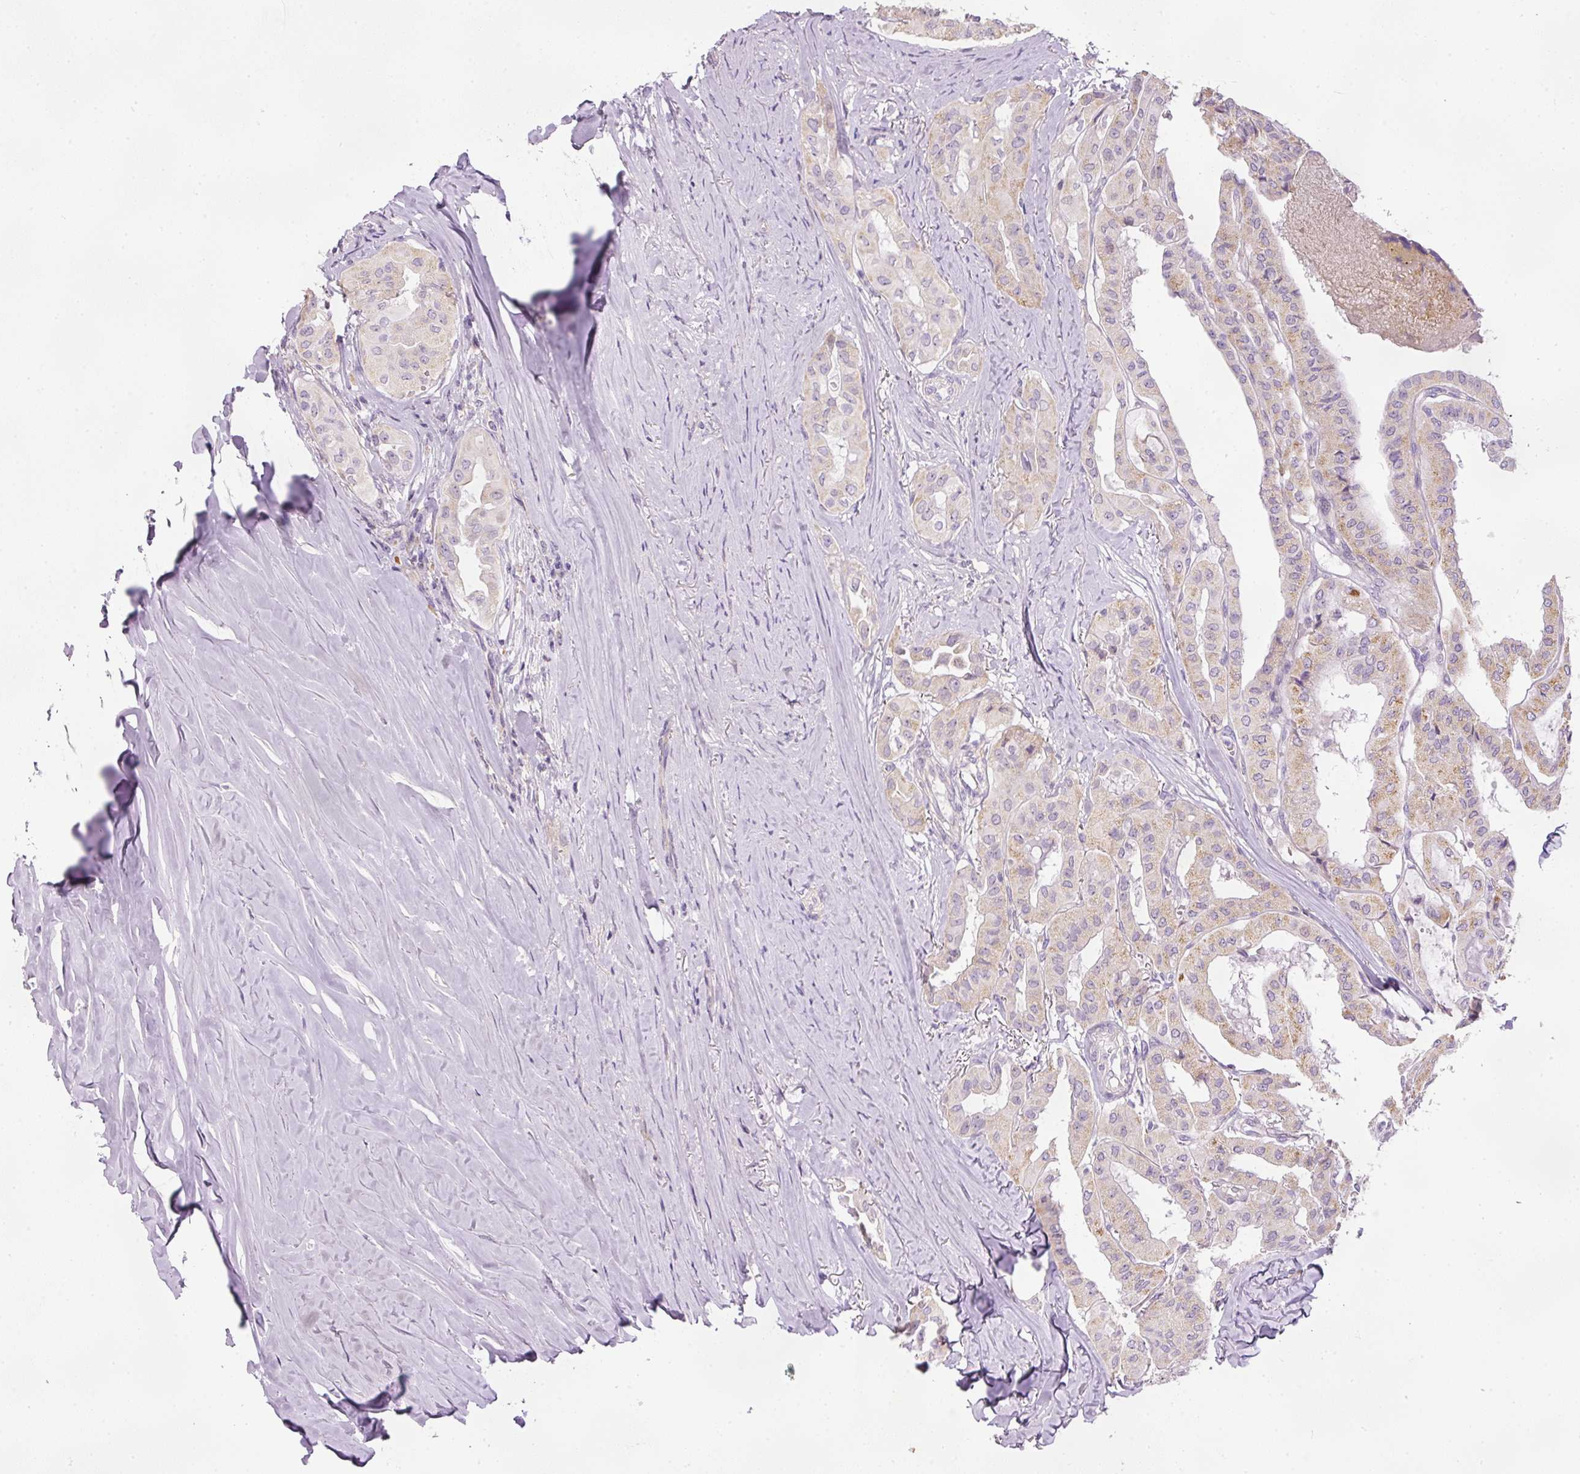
{"staining": {"intensity": "weak", "quantity": "25%-75%", "location": "cytoplasmic/membranous"}, "tissue": "thyroid cancer", "cell_type": "Tumor cells", "image_type": "cancer", "snomed": [{"axis": "morphology", "description": "Papillary adenocarcinoma, NOS"}, {"axis": "topography", "description": "Thyroid gland"}], "caption": "Immunohistochemistry (IHC) (DAB (3,3'-diaminobenzidine)) staining of human thyroid cancer (papillary adenocarcinoma) displays weak cytoplasmic/membranous protein positivity in approximately 25%-75% of tumor cells.", "gene": "KPNA5", "patient": {"sex": "female", "age": 59}}